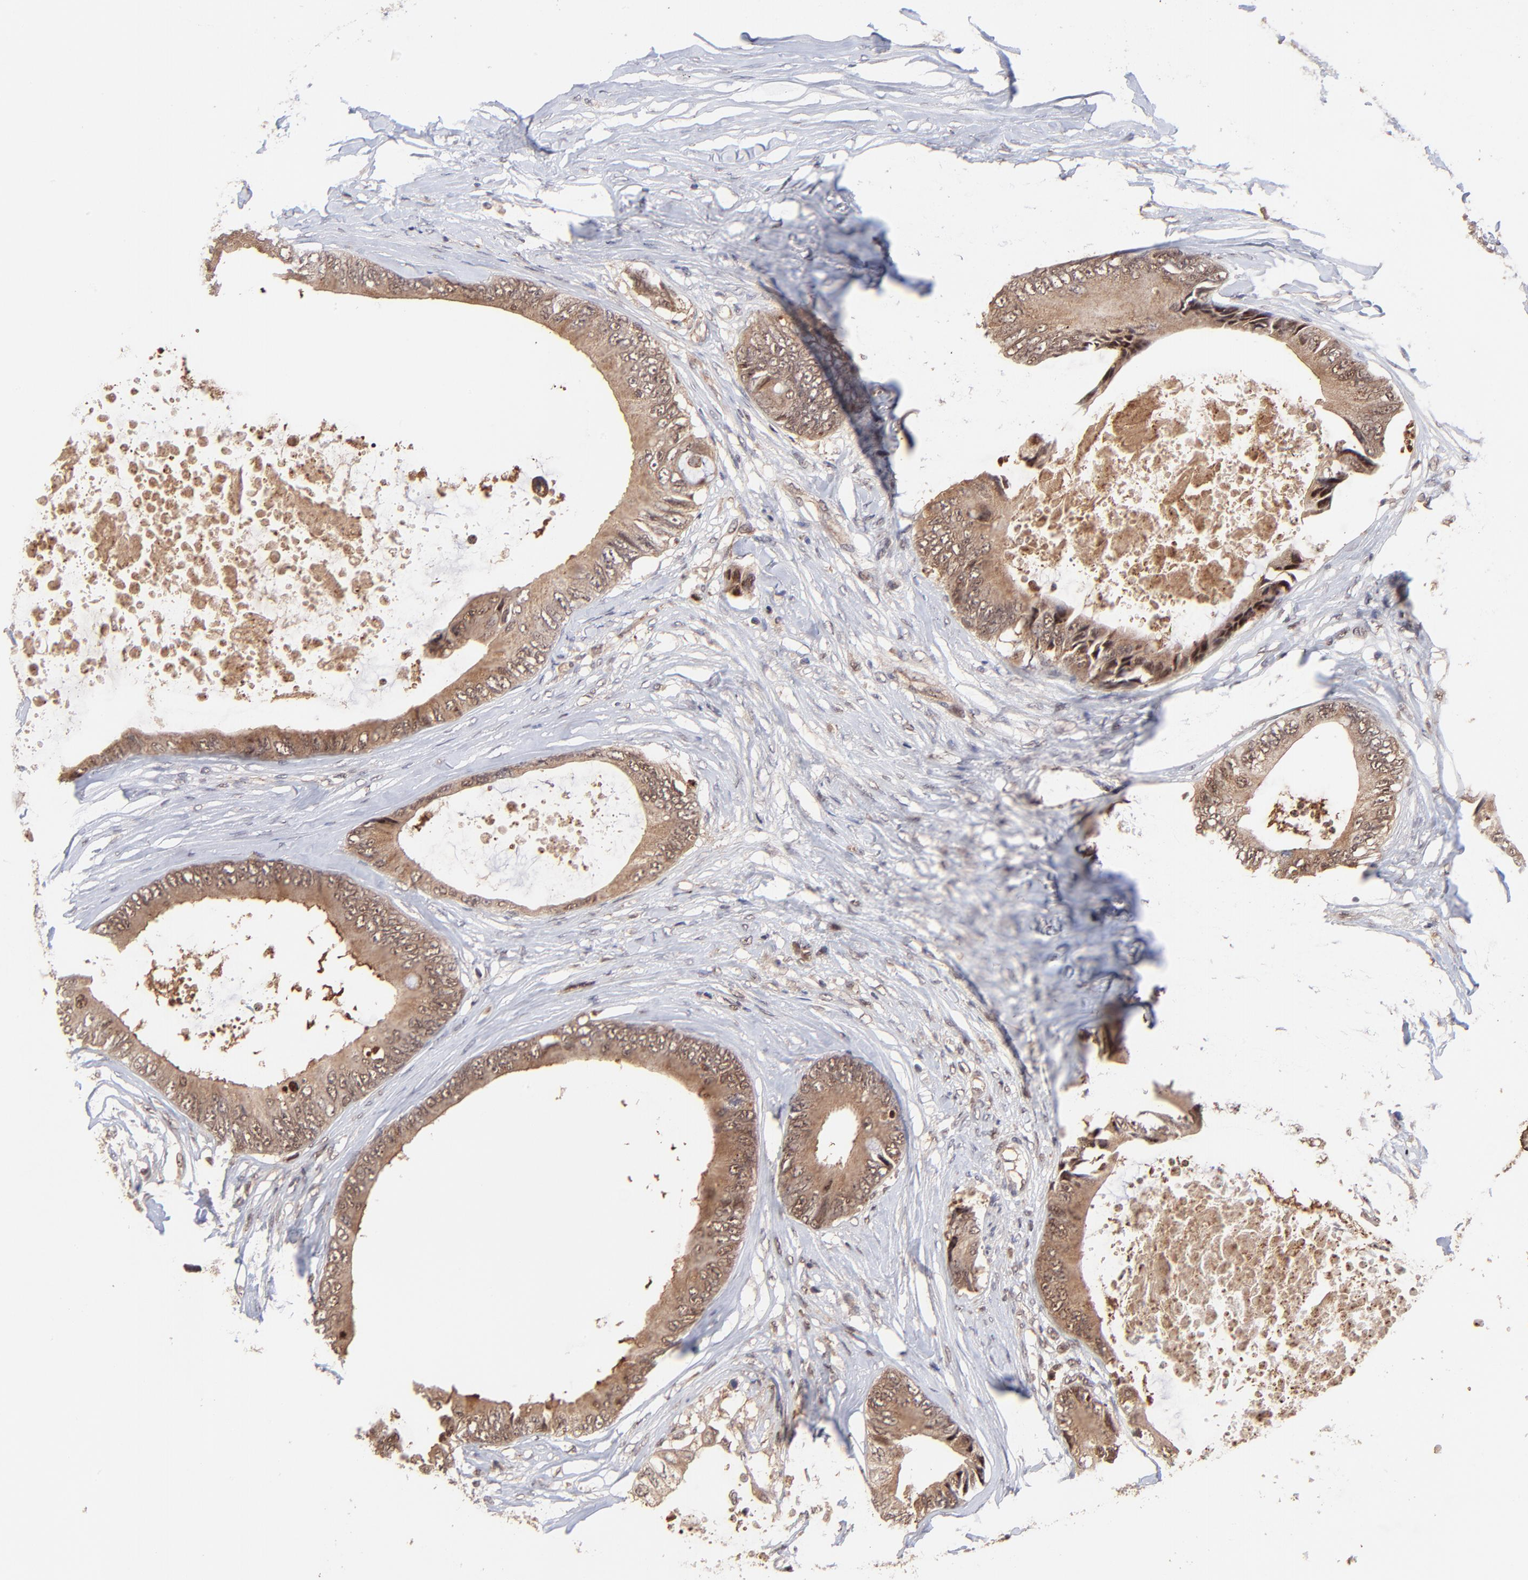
{"staining": {"intensity": "strong", "quantity": ">75%", "location": "cytoplasmic/membranous"}, "tissue": "colorectal cancer", "cell_type": "Tumor cells", "image_type": "cancer", "snomed": [{"axis": "morphology", "description": "Normal tissue, NOS"}, {"axis": "morphology", "description": "Adenocarcinoma, NOS"}, {"axis": "topography", "description": "Rectum"}, {"axis": "topography", "description": "Peripheral nerve tissue"}], "caption": "Immunohistochemical staining of human colorectal cancer (adenocarcinoma) exhibits high levels of strong cytoplasmic/membranous staining in approximately >75% of tumor cells. (DAB = brown stain, brightfield microscopy at high magnification).", "gene": "PSMA6", "patient": {"sex": "female", "age": 77}}